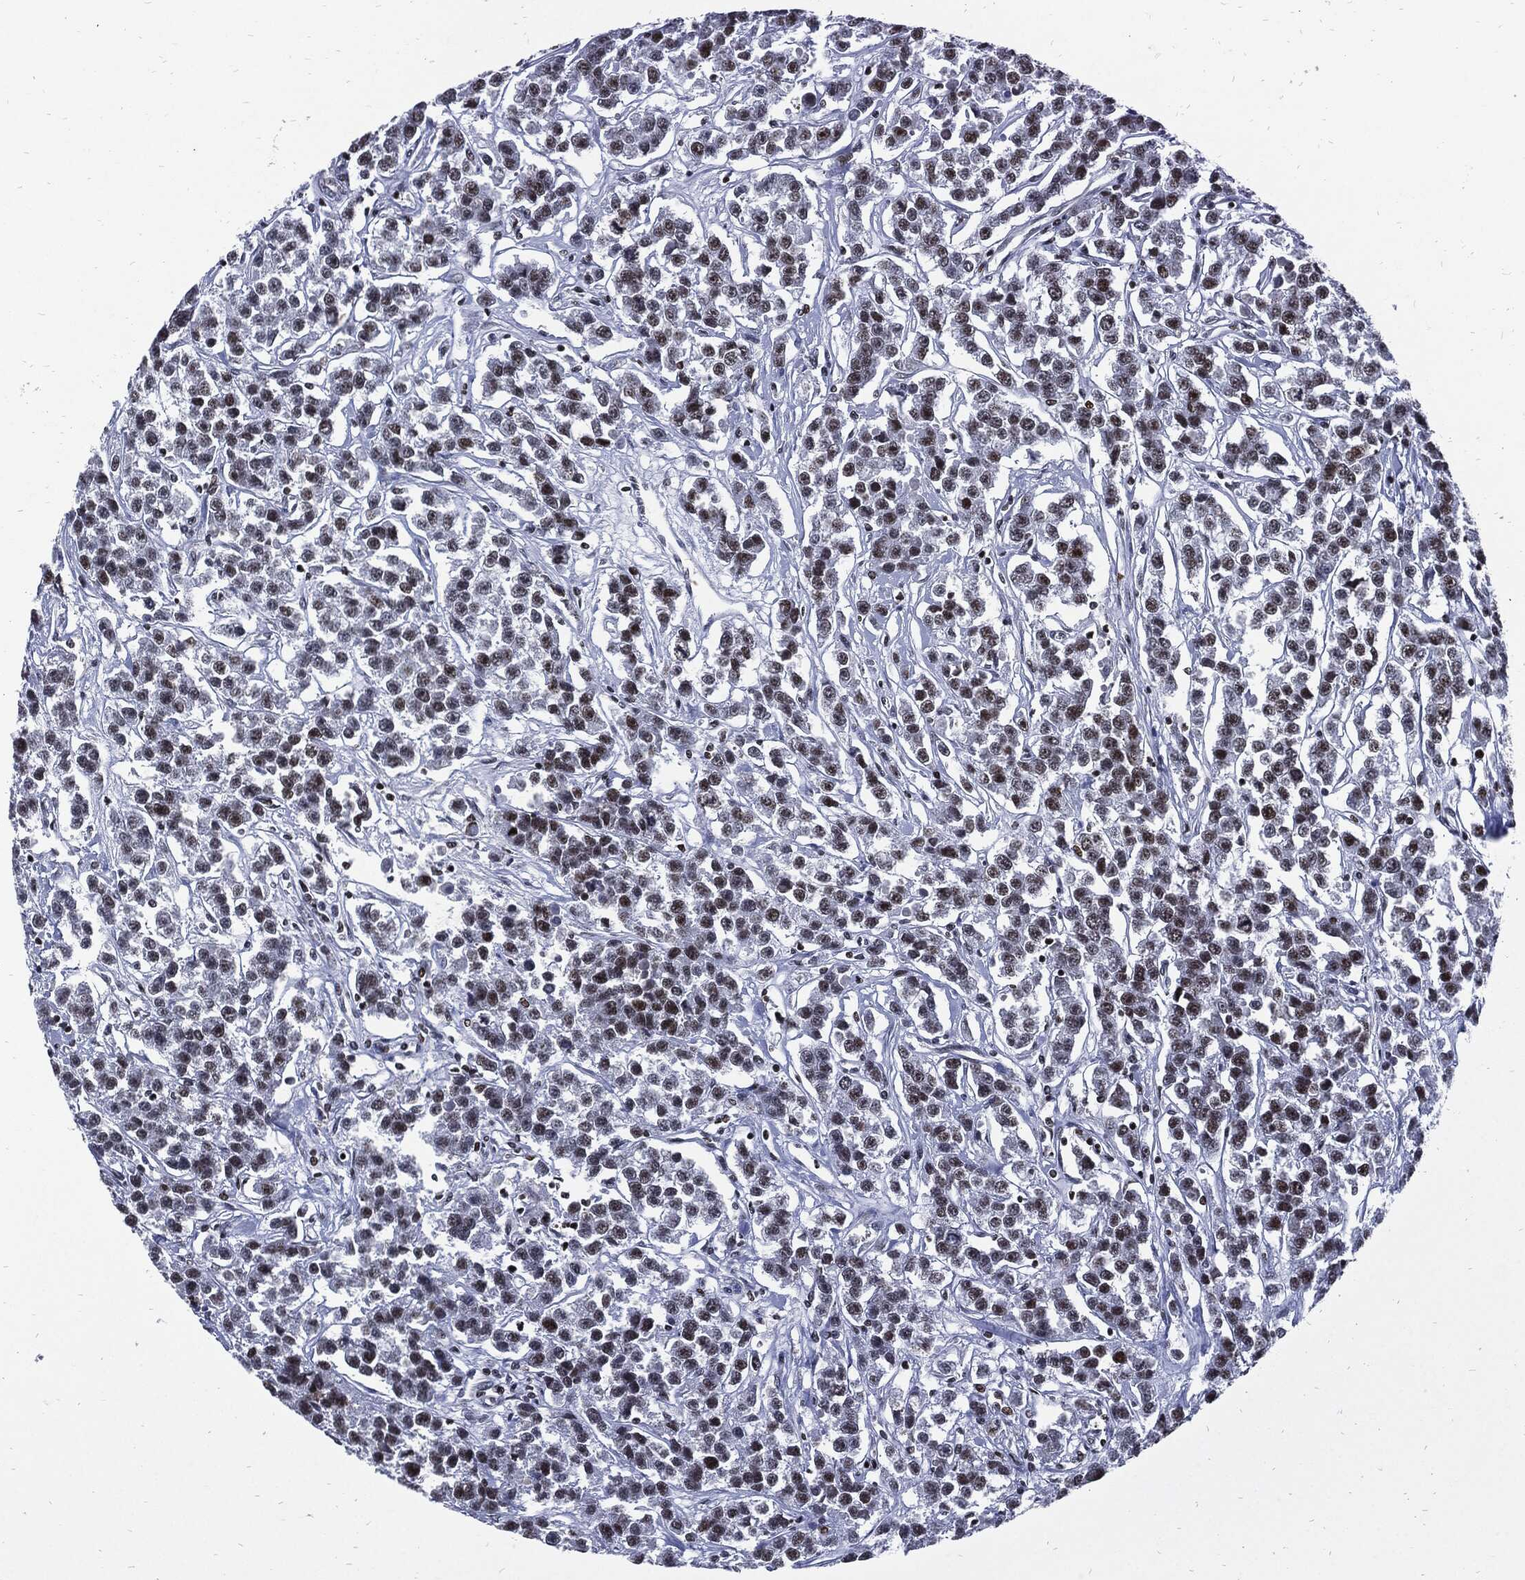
{"staining": {"intensity": "moderate", "quantity": "<25%", "location": "nuclear"}, "tissue": "testis cancer", "cell_type": "Tumor cells", "image_type": "cancer", "snomed": [{"axis": "morphology", "description": "Seminoma, NOS"}, {"axis": "topography", "description": "Testis"}], "caption": "Human seminoma (testis) stained with a brown dye demonstrates moderate nuclear positive positivity in approximately <25% of tumor cells.", "gene": "TERF2", "patient": {"sex": "male", "age": 59}}